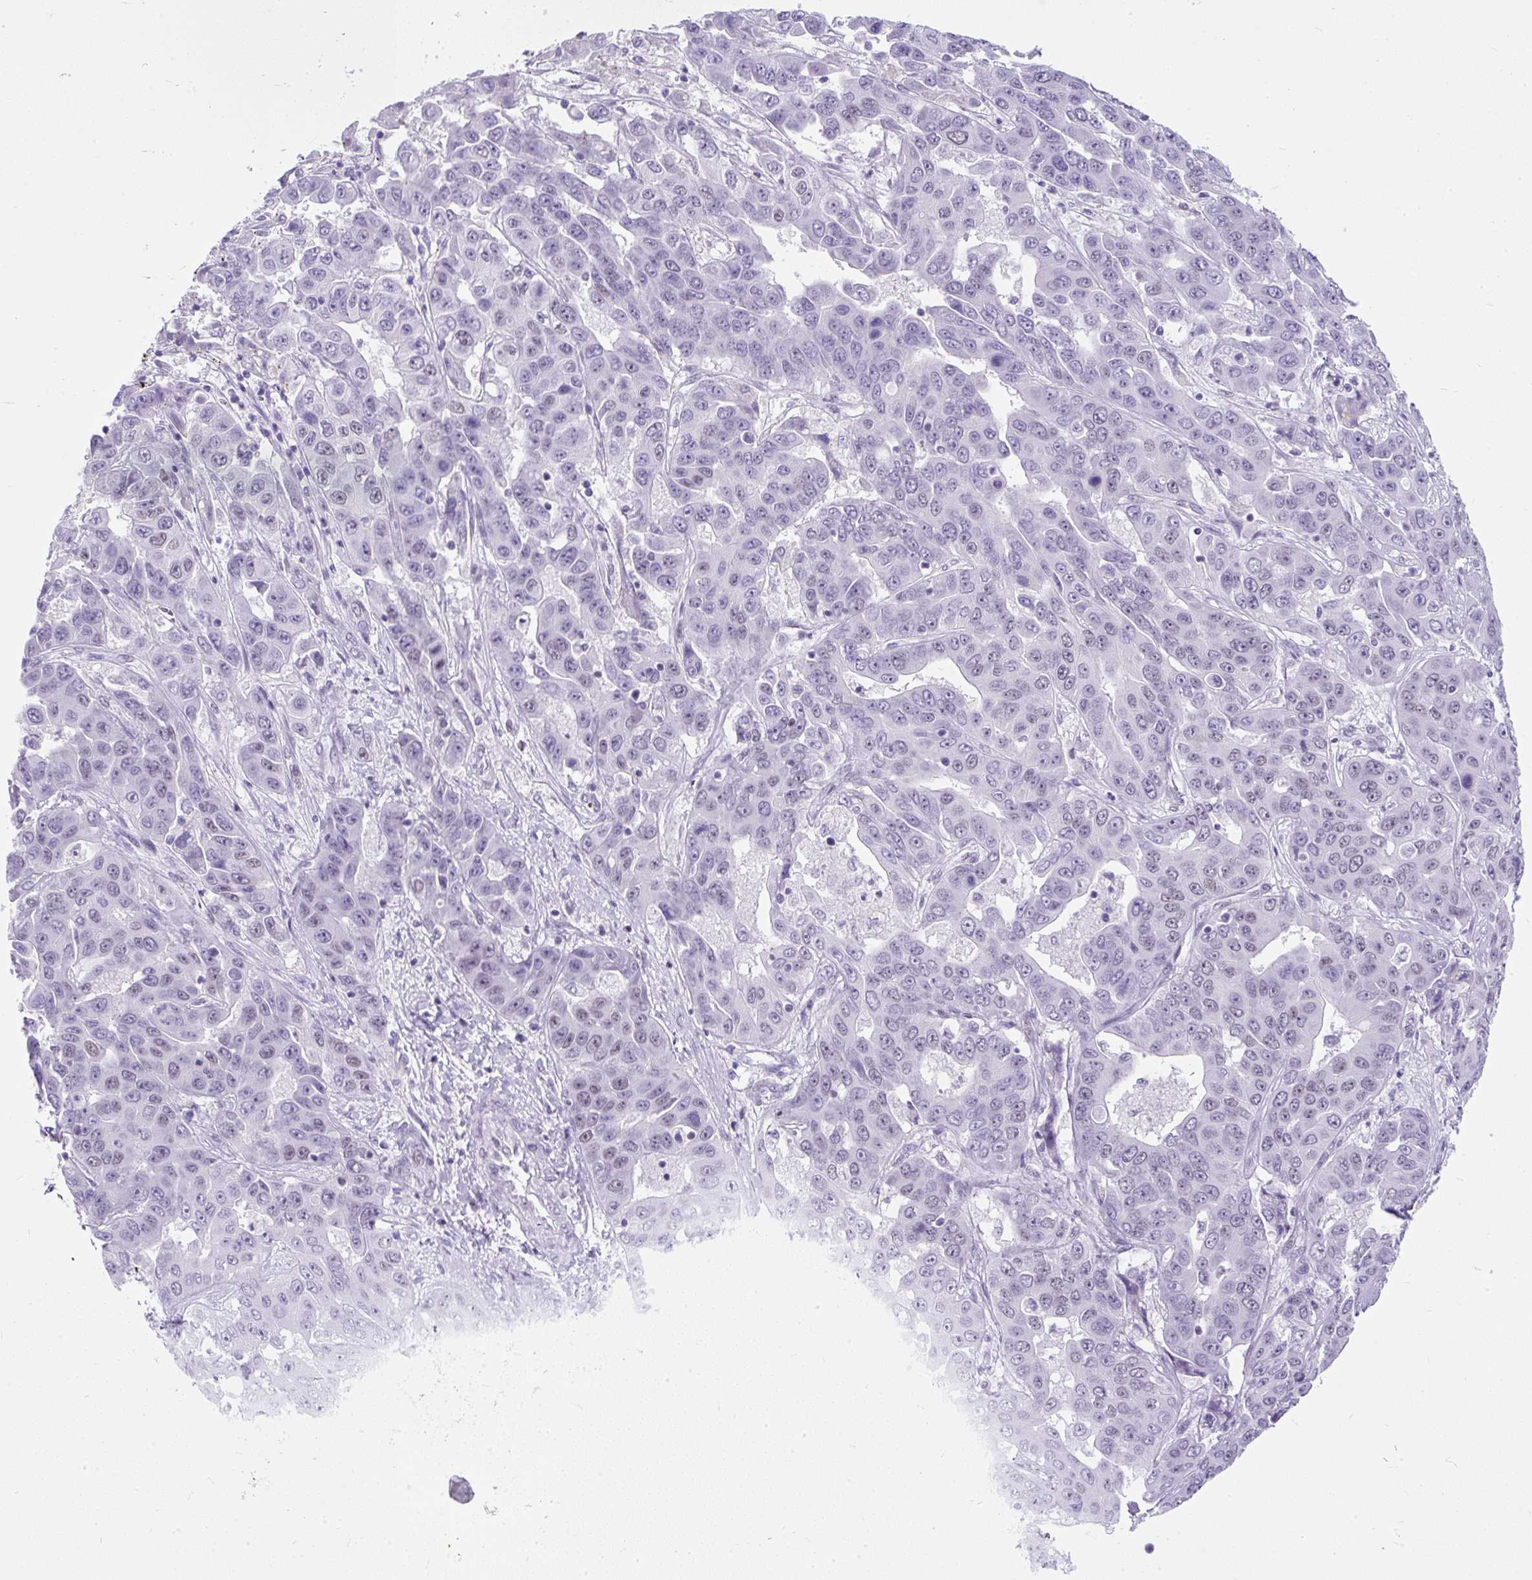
{"staining": {"intensity": "weak", "quantity": "<25%", "location": "nuclear"}, "tissue": "liver cancer", "cell_type": "Tumor cells", "image_type": "cancer", "snomed": [{"axis": "morphology", "description": "Cholangiocarcinoma"}, {"axis": "topography", "description": "Liver"}], "caption": "The image exhibits no significant staining in tumor cells of cholangiocarcinoma (liver).", "gene": "PLCXD2", "patient": {"sex": "female", "age": 52}}